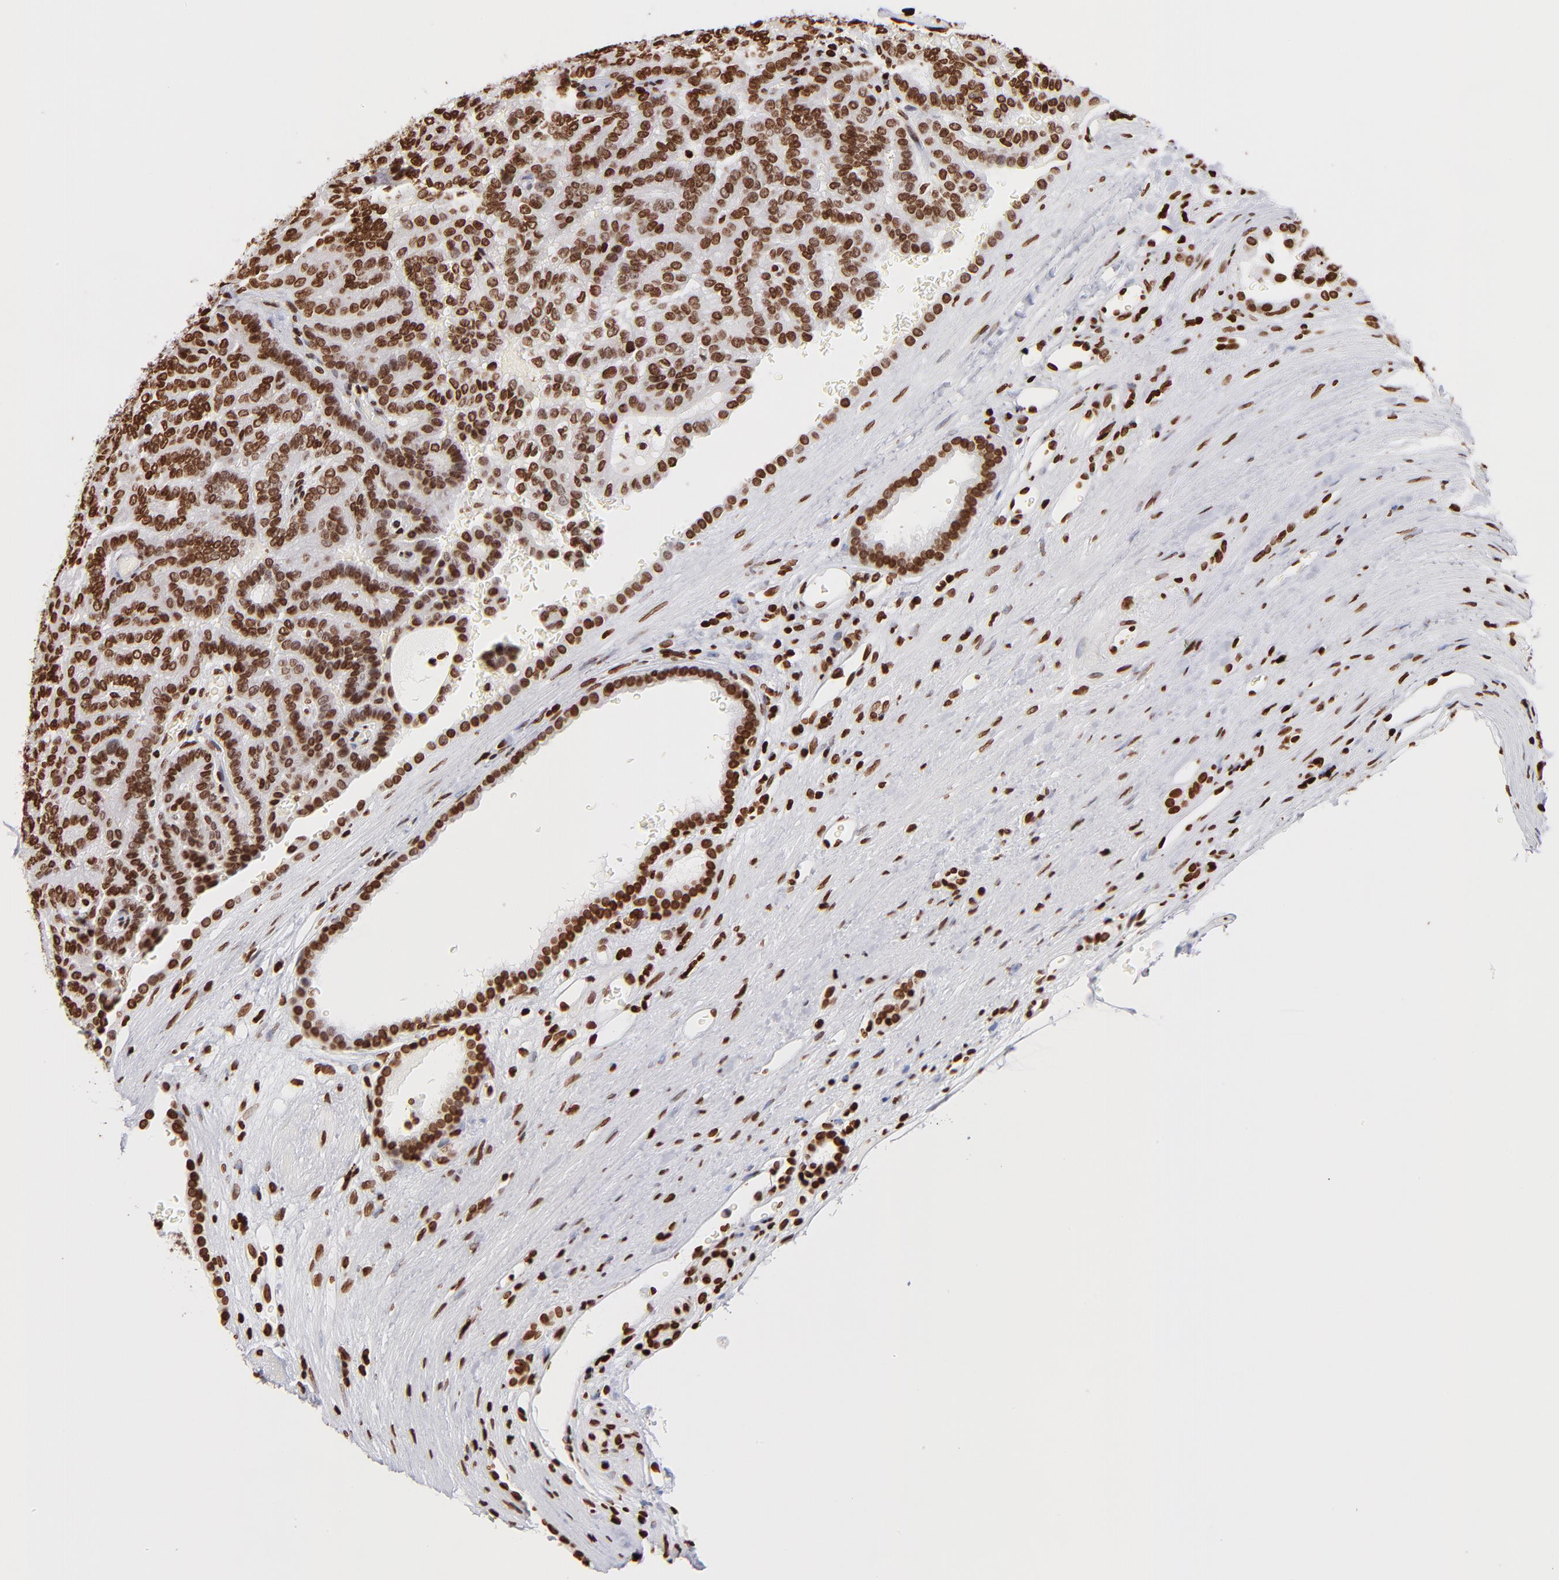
{"staining": {"intensity": "strong", "quantity": ">75%", "location": "nuclear"}, "tissue": "renal cancer", "cell_type": "Tumor cells", "image_type": "cancer", "snomed": [{"axis": "morphology", "description": "Adenocarcinoma, NOS"}, {"axis": "topography", "description": "Kidney"}], "caption": "A brown stain highlights strong nuclear positivity of a protein in human renal adenocarcinoma tumor cells. The protein of interest is shown in brown color, while the nuclei are stained blue.", "gene": "RTL4", "patient": {"sex": "male", "age": 61}}